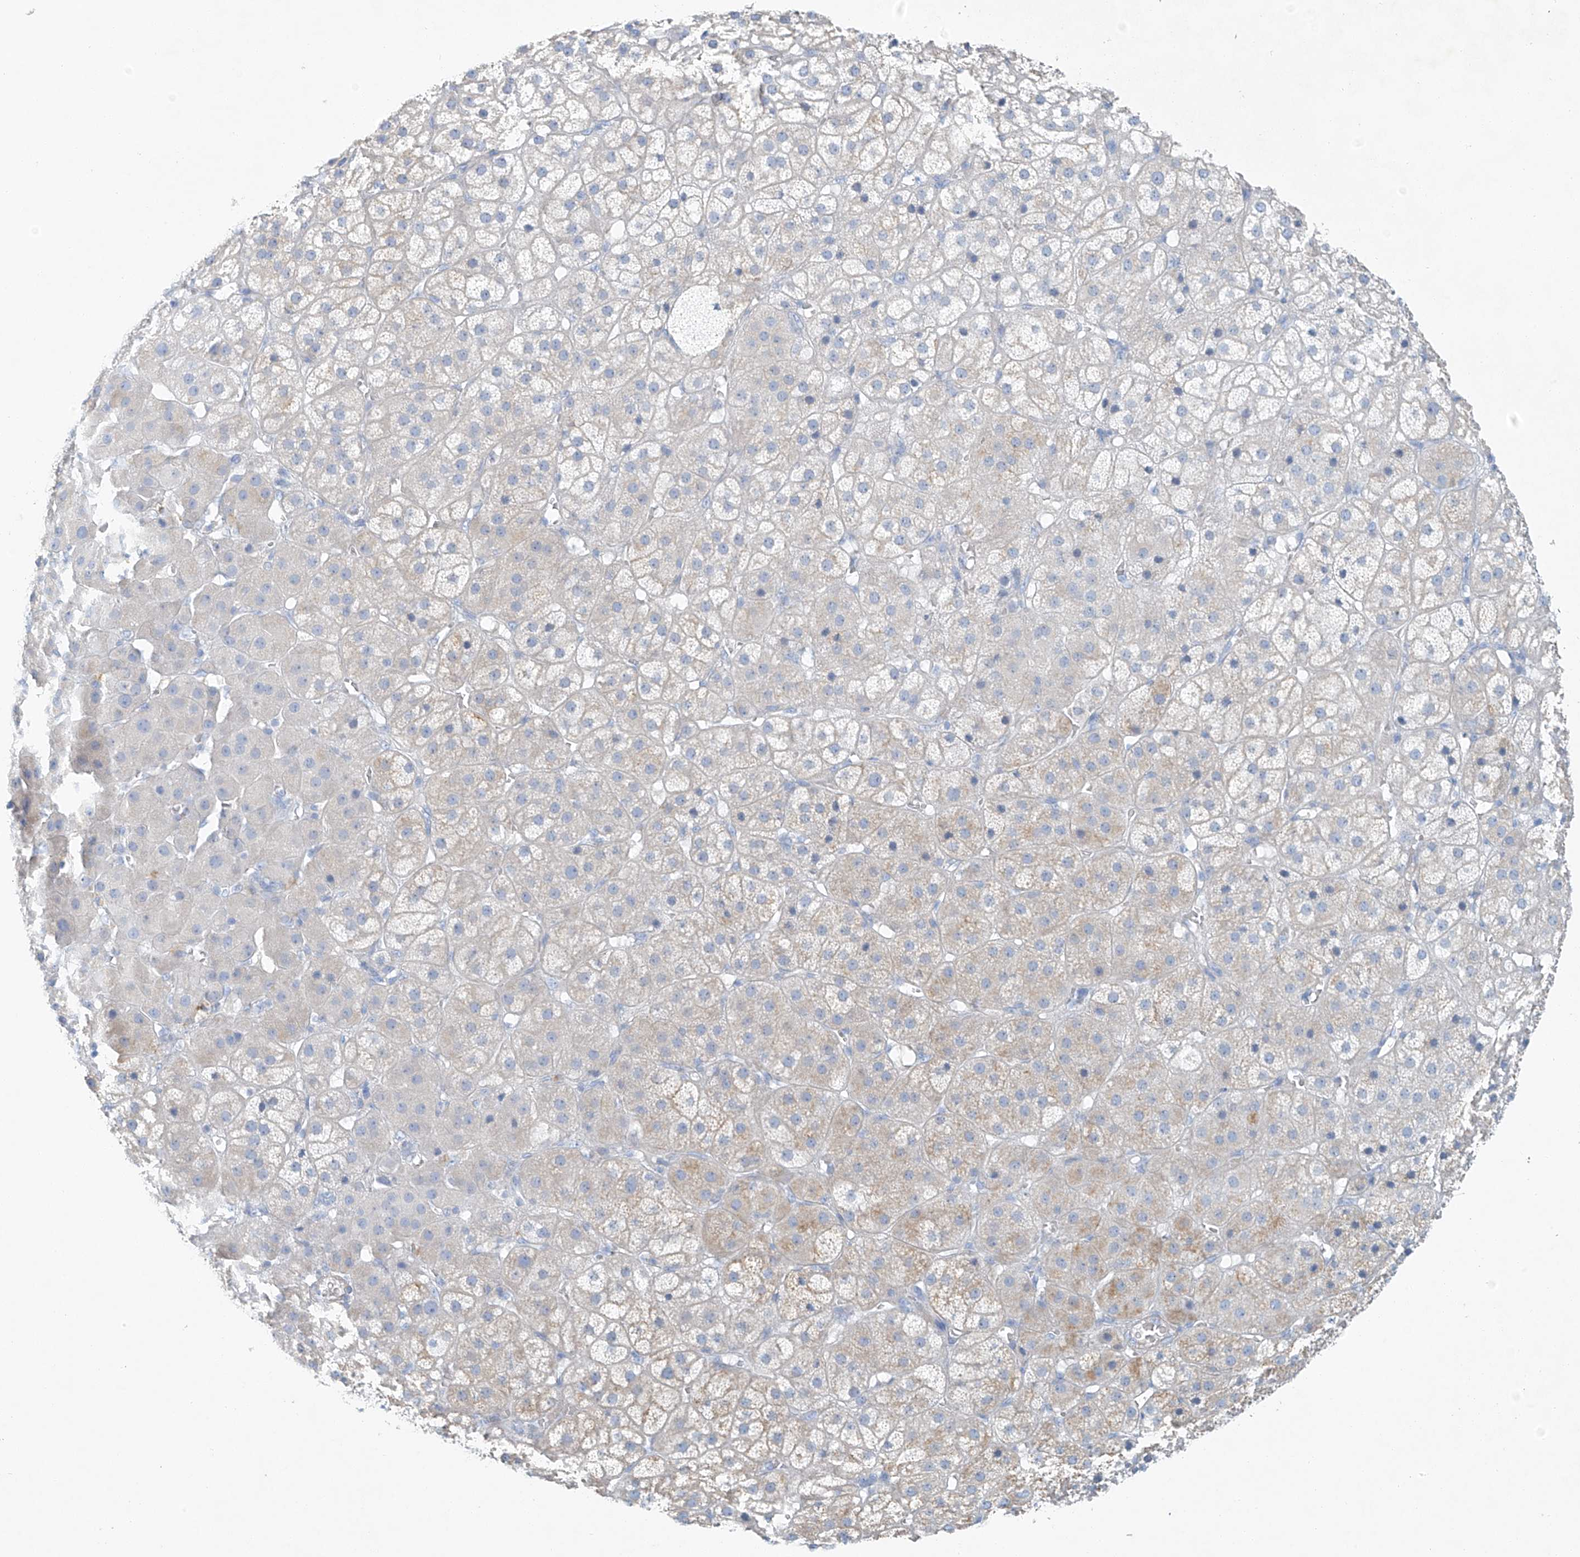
{"staining": {"intensity": "weak", "quantity": "<25%", "location": "cytoplasmic/membranous"}, "tissue": "adrenal gland", "cell_type": "Glandular cells", "image_type": "normal", "snomed": [{"axis": "morphology", "description": "Normal tissue, NOS"}, {"axis": "topography", "description": "Adrenal gland"}], "caption": "There is no significant expression in glandular cells of adrenal gland. Brightfield microscopy of IHC stained with DAB (3,3'-diaminobenzidine) (brown) and hematoxylin (blue), captured at high magnification.", "gene": "C1orf87", "patient": {"sex": "female", "age": 57}}